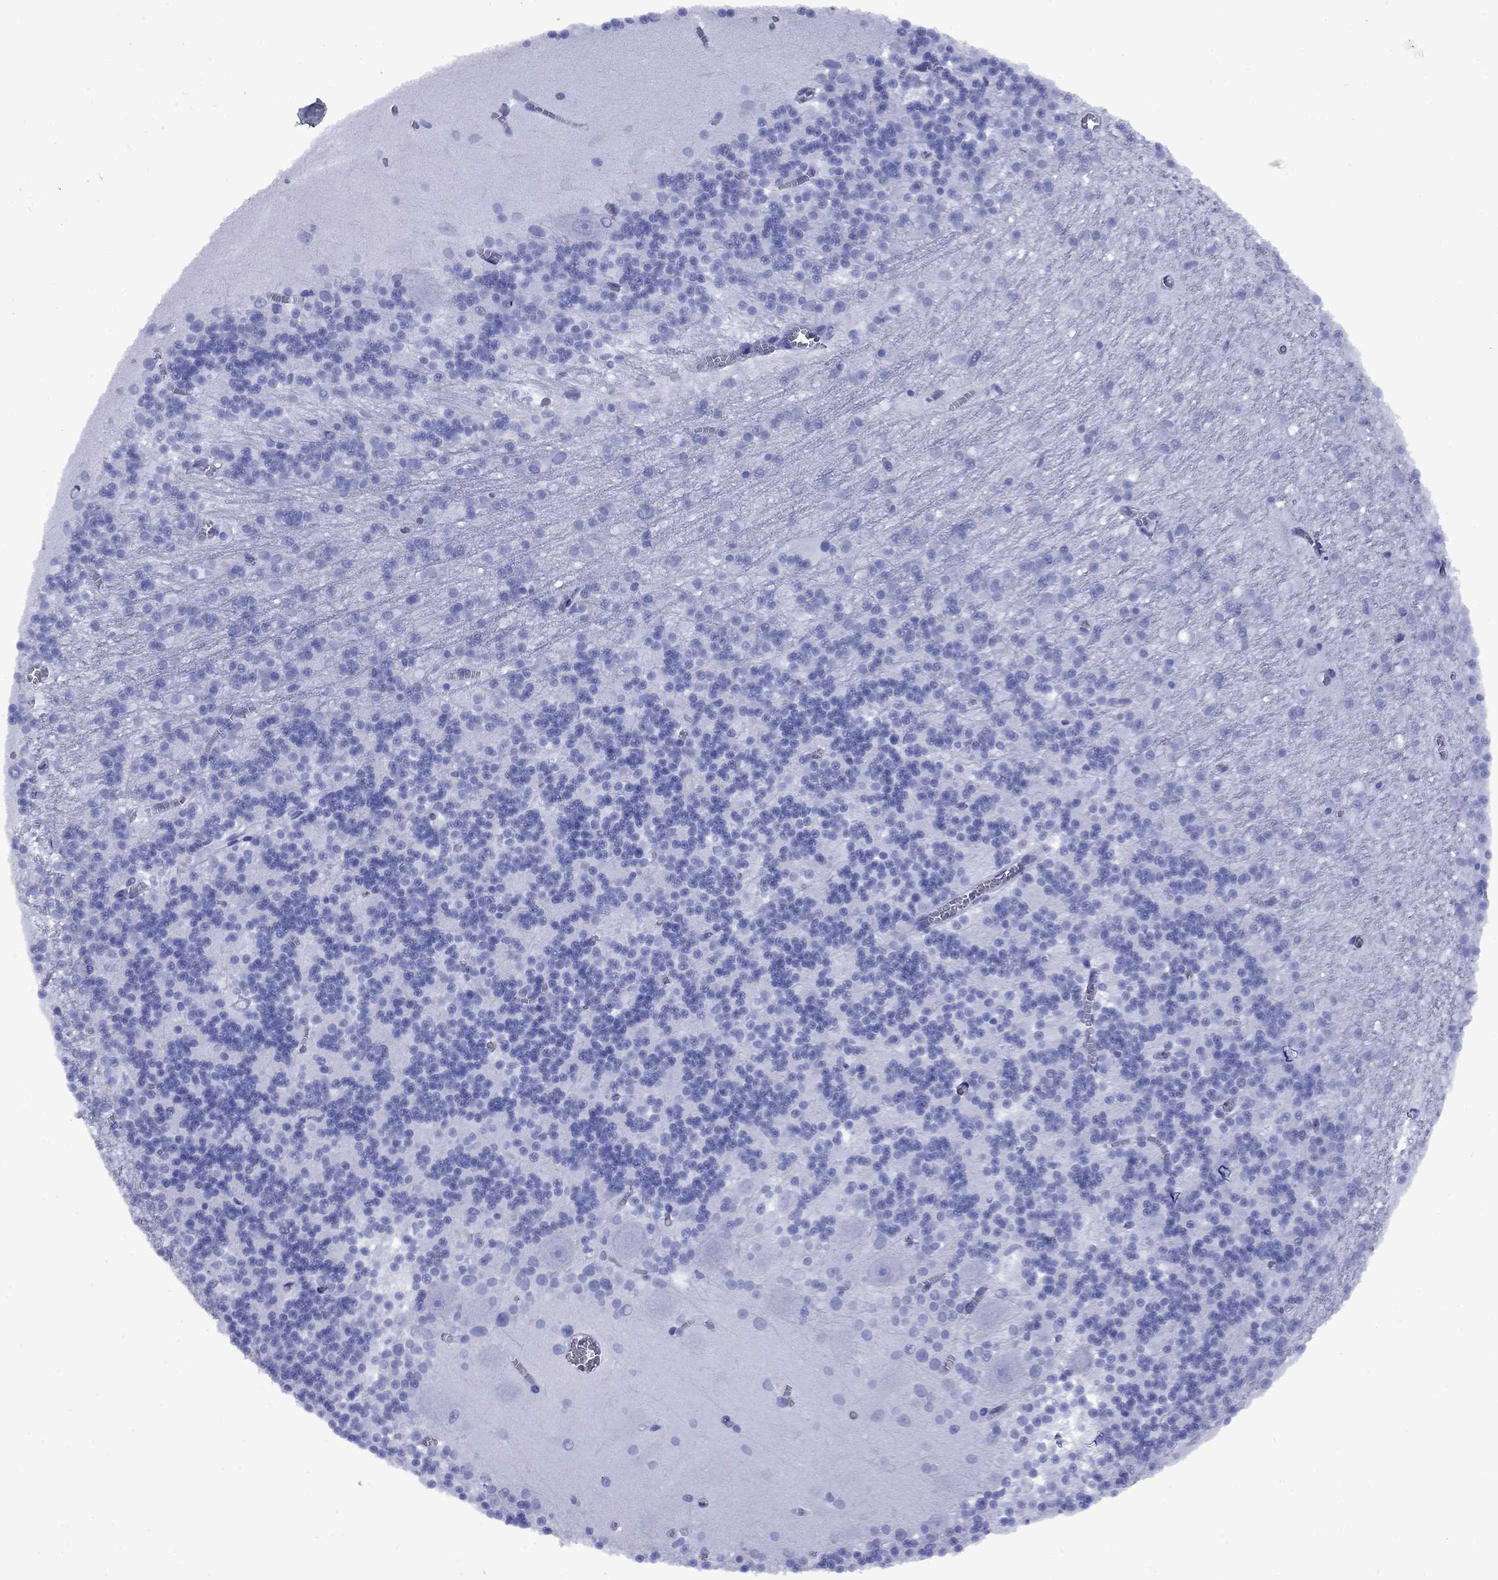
{"staining": {"intensity": "negative", "quantity": "none", "location": "none"}, "tissue": "cerebellum", "cell_type": "Cells in granular layer", "image_type": "normal", "snomed": [{"axis": "morphology", "description": "Normal tissue, NOS"}, {"axis": "topography", "description": "Cerebellum"}], "caption": "Cerebellum stained for a protein using immunohistochemistry (IHC) displays no positivity cells in granular layer.", "gene": "APOA2", "patient": {"sex": "female", "age": 64}}